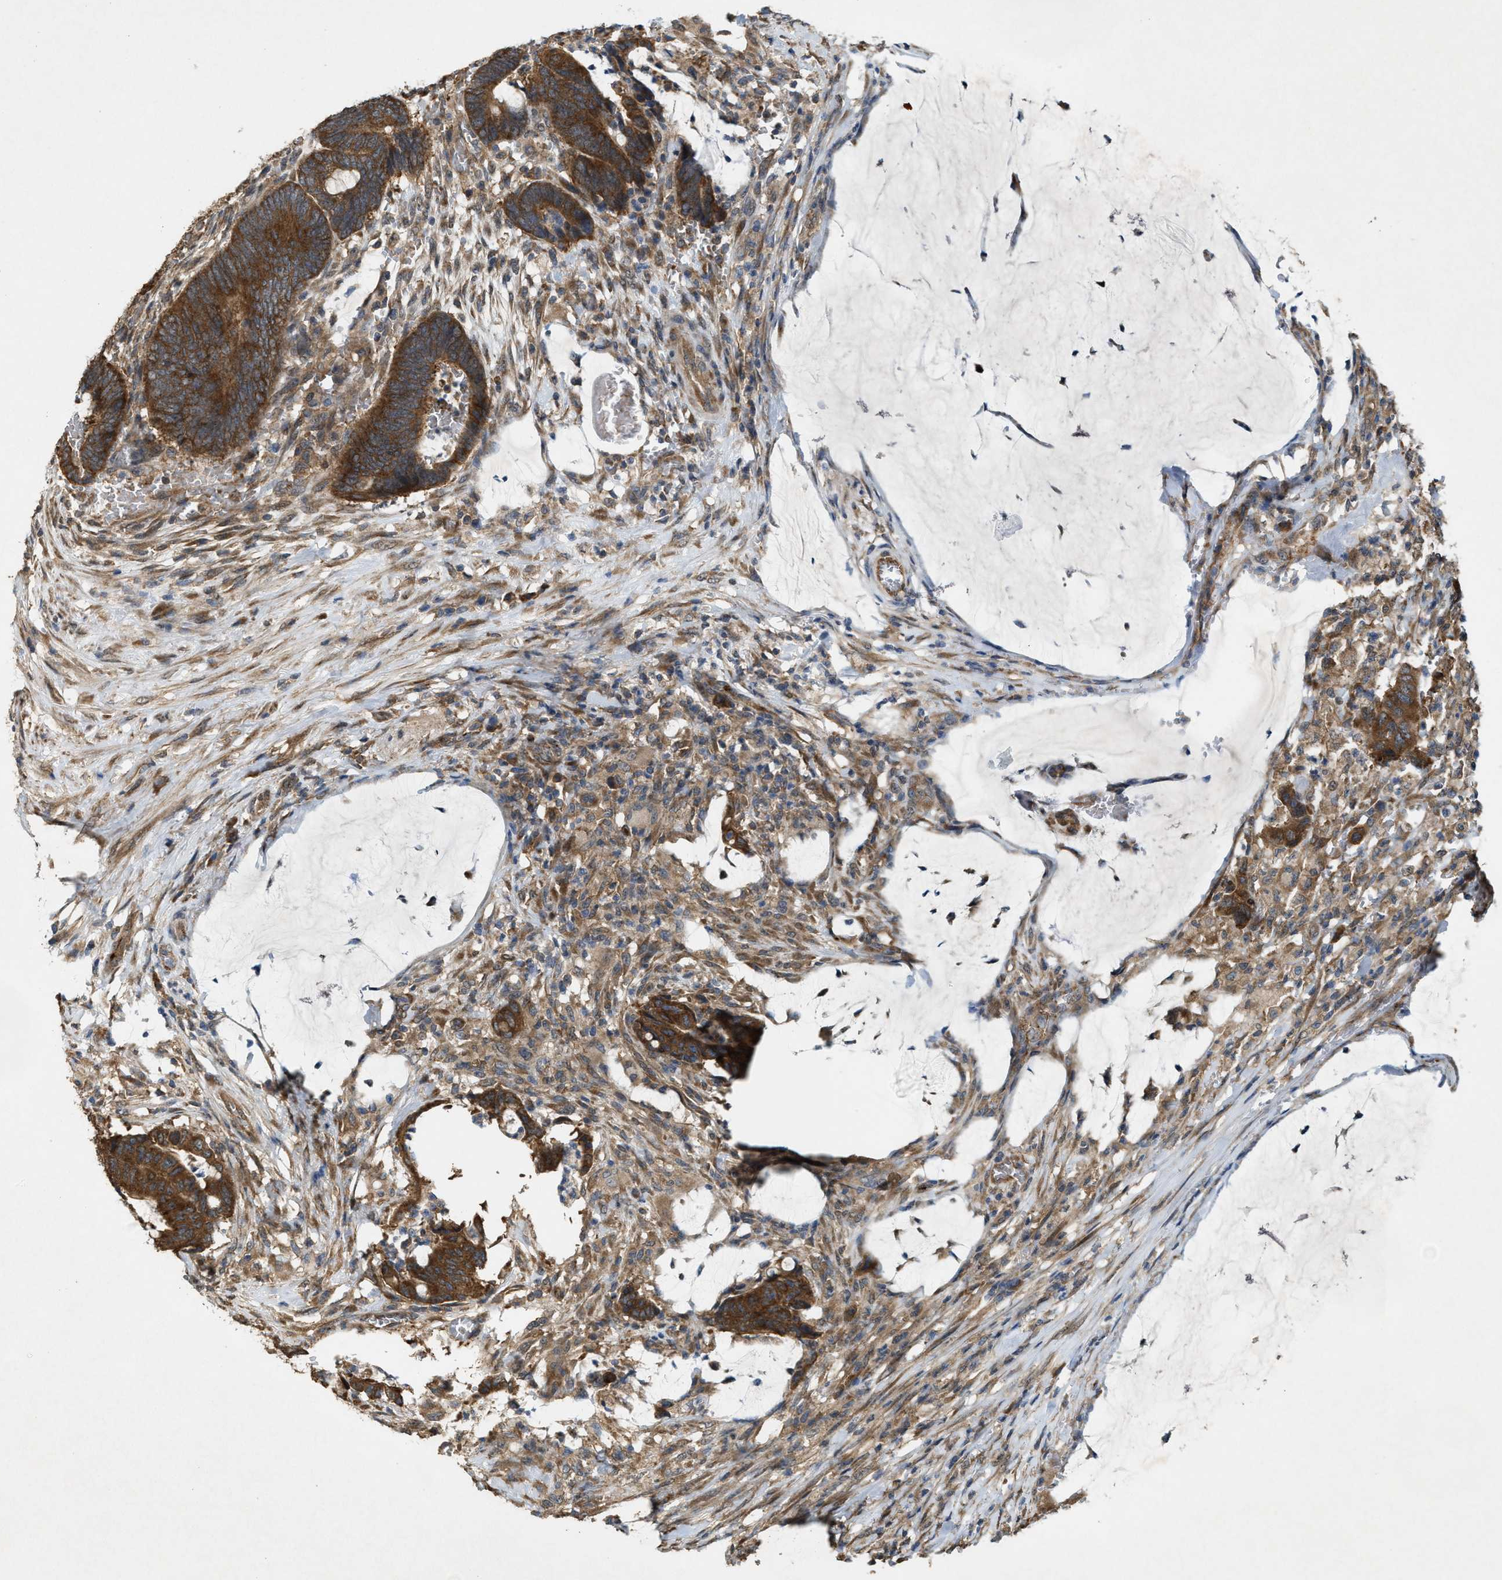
{"staining": {"intensity": "strong", "quantity": ">75%", "location": "cytoplasmic/membranous"}, "tissue": "colorectal cancer", "cell_type": "Tumor cells", "image_type": "cancer", "snomed": [{"axis": "morphology", "description": "Normal tissue, NOS"}, {"axis": "morphology", "description": "Adenocarcinoma, NOS"}, {"axis": "topography", "description": "Rectum"}, {"axis": "topography", "description": "Peripheral nerve tissue"}], "caption": "Human colorectal cancer (adenocarcinoma) stained with a protein marker demonstrates strong staining in tumor cells.", "gene": "ARHGEF5", "patient": {"sex": "male", "age": 92}}